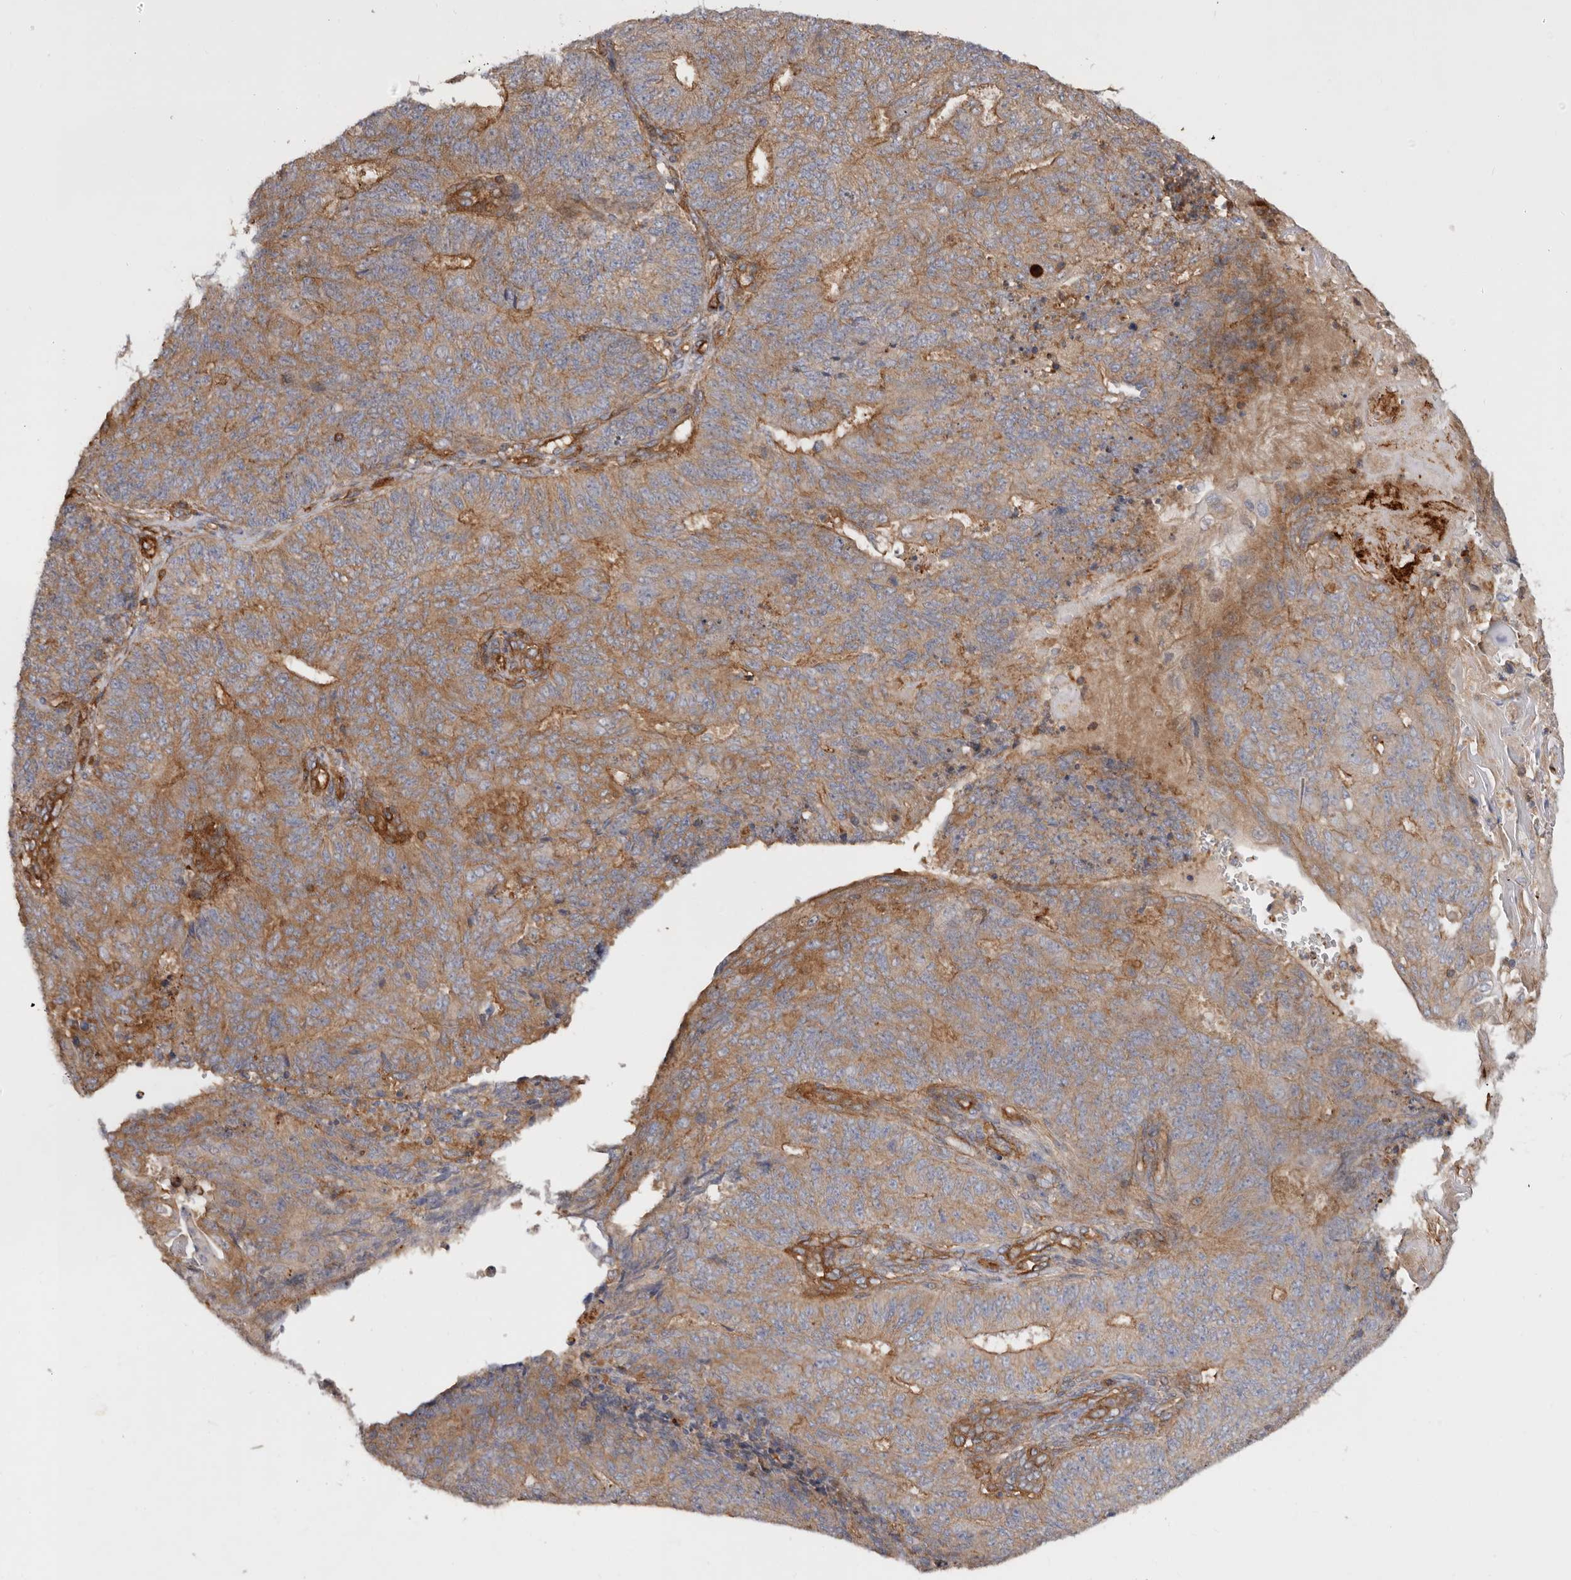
{"staining": {"intensity": "moderate", "quantity": ">75%", "location": "cytoplasmic/membranous"}, "tissue": "endometrial cancer", "cell_type": "Tumor cells", "image_type": "cancer", "snomed": [{"axis": "morphology", "description": "Adenocarcinoma, NOS"}, {"axis": "topography", "description": "Endometrium"}], "caption": "Immunohistochemical staining of endometrial cancer (adenocarcinoma) displays medium levels of moderate cytoplasmic/membranous protein expression in about >75% of tumor cells.", "gene": "TMC7", "patient": {"sex": "female", "age": 32}}